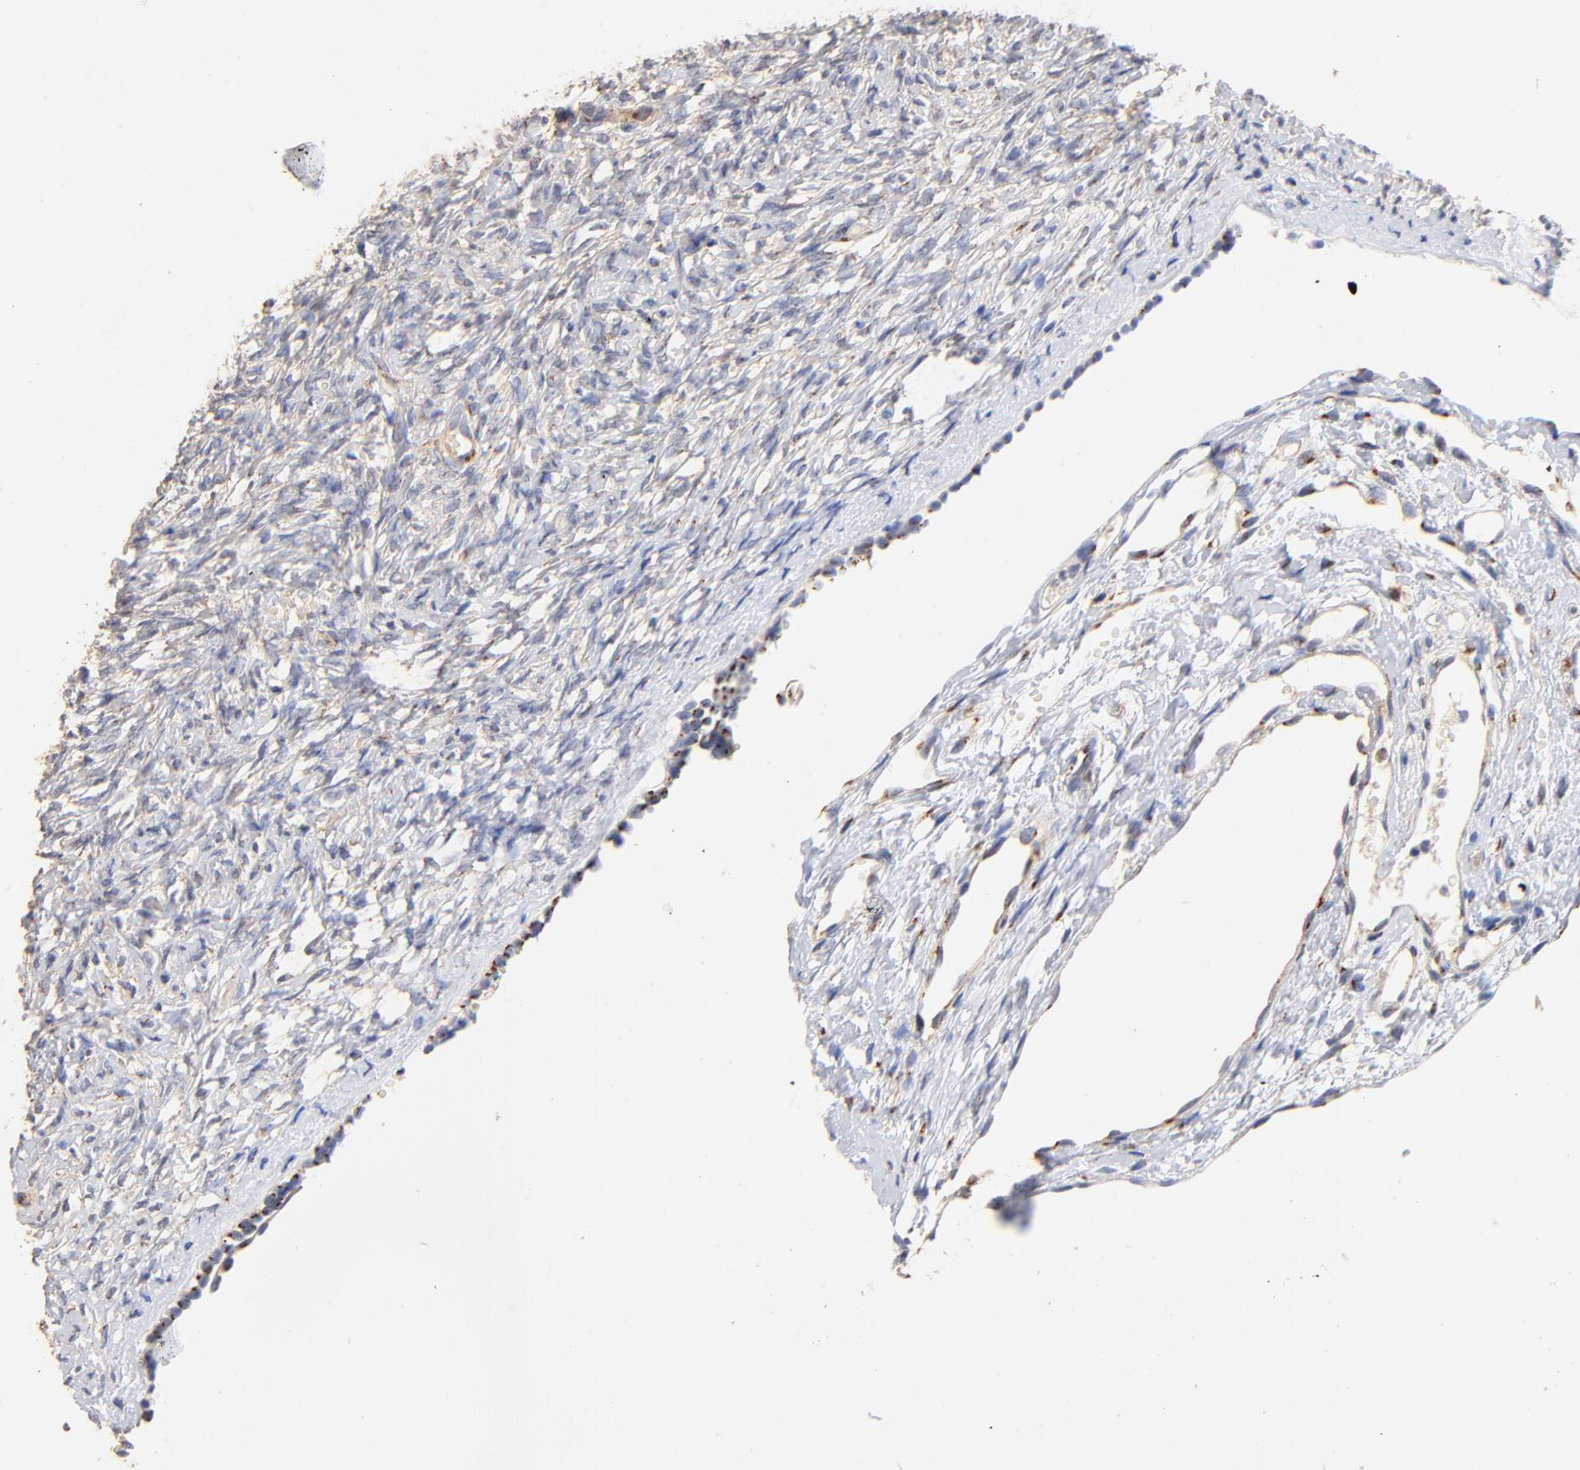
{"staining": {"intensity": "negative", "quantity": "none", "location": "none"}, "tissue": "ovary", "cell_type": "Ovarian stroma cells", "image_type": "normal", "snomed": [{"axis": "morphology", "description": "Normal tissue, NOS"}, {"axis": "topography", "description": "Ovary"}], "caption": "Immunohistochemistry of unremarkable human ovary displays no staining in ovarian stroma cells.", "gene": "FMNL3", "patient": {"sex": "female", "age": 35}}